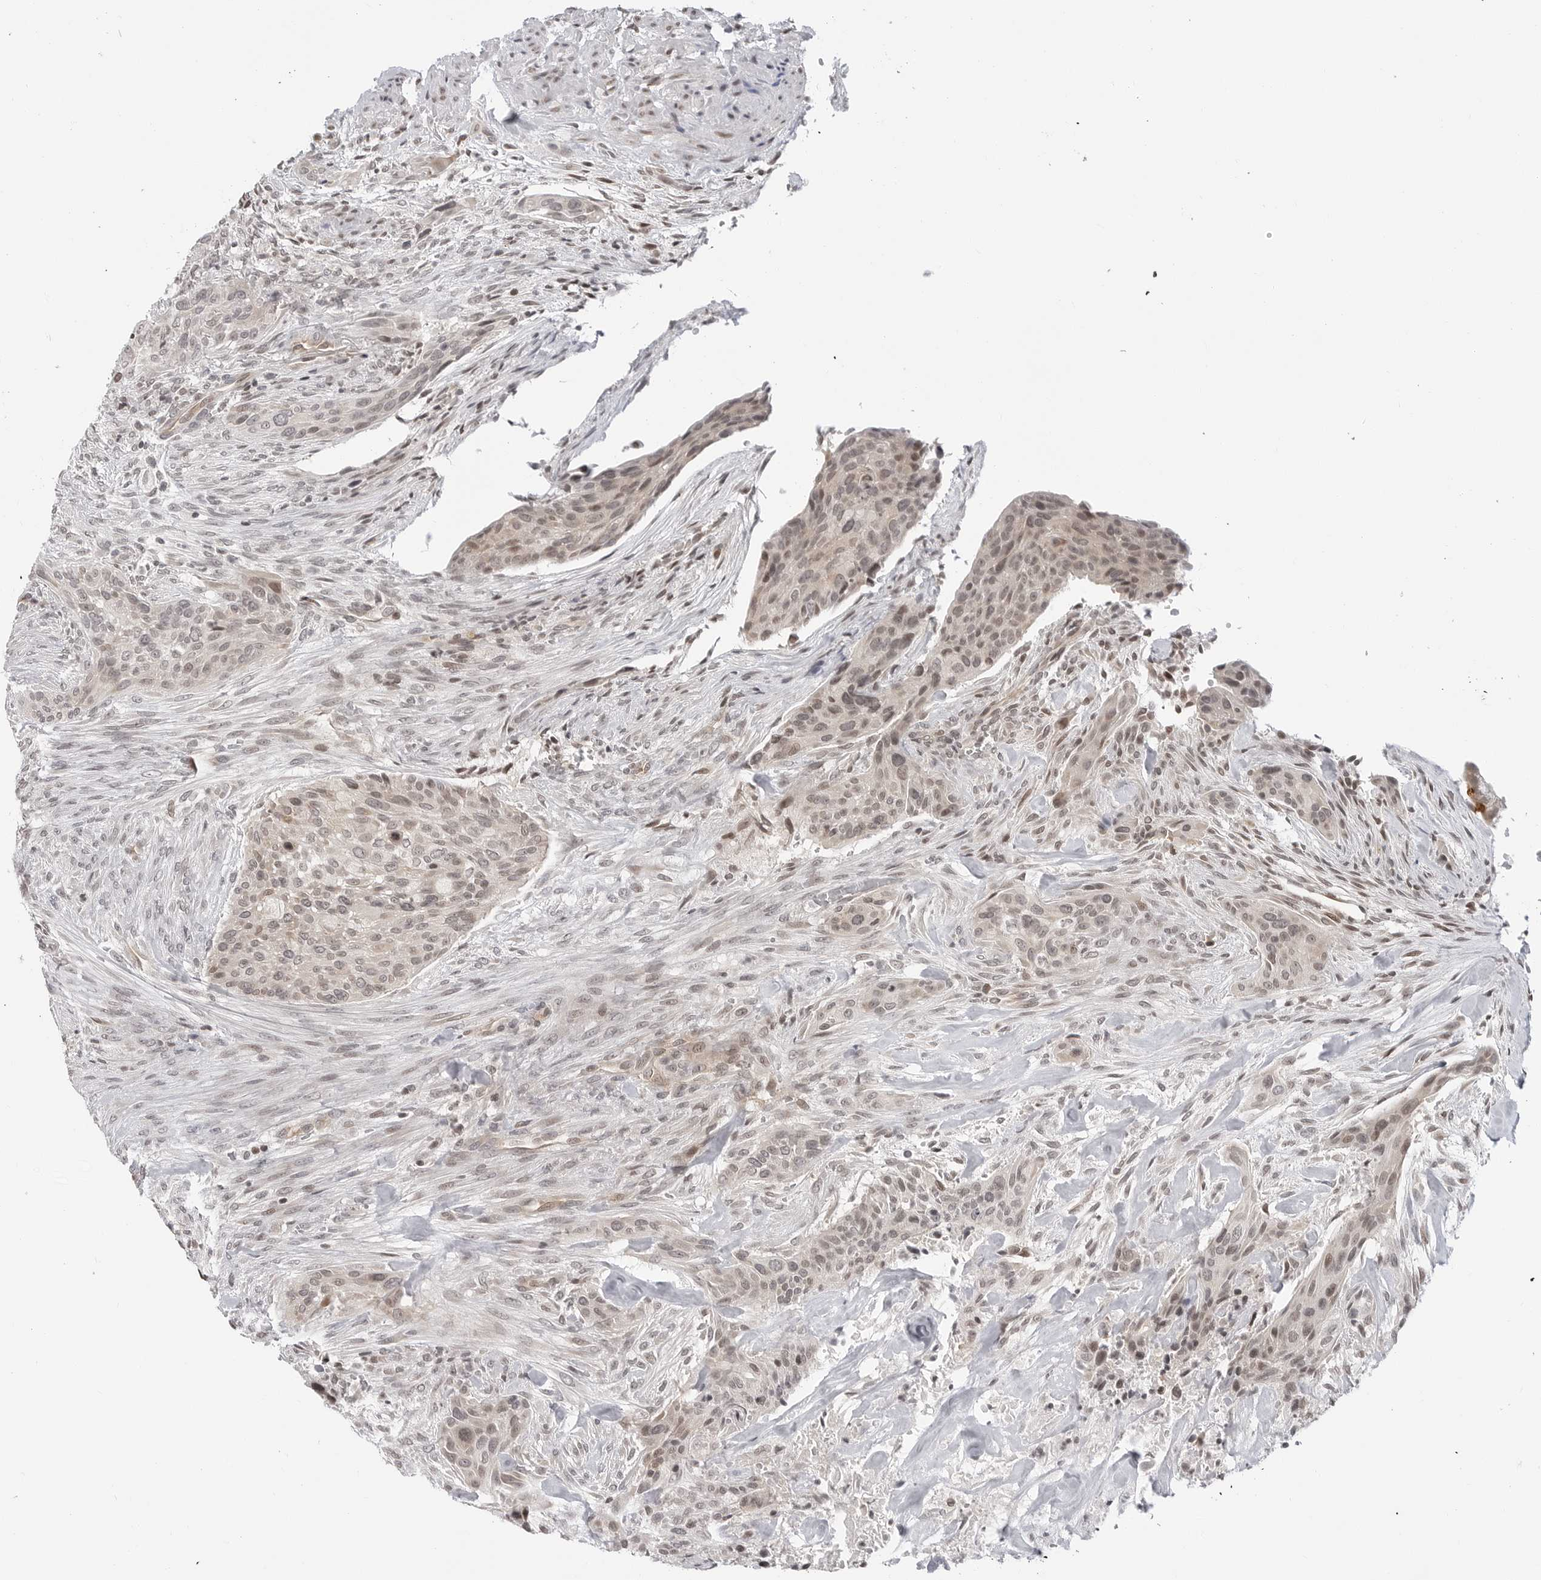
{"staining": {"intensity": "weak", "quantity": ">75%", "location": "nuclear"}, "tissue": "urothelial cancer", "cell_type": "Tumor cells", "image_type": "cancer", "snomed": [{"axis": "morphology", "description": "Urothelial carcinoma, High grade"}, {"axis": "topography", "description": "Urinary bladder"}], "caption": "This is a histology image of immunohistochemistry (IHC) staining of urothelial carcinoma (high-grade), which shows weak expression in the nuclear of tumor cells.", "gene": "C8orf33", "patient": {"sex": "male", "age": 35}}